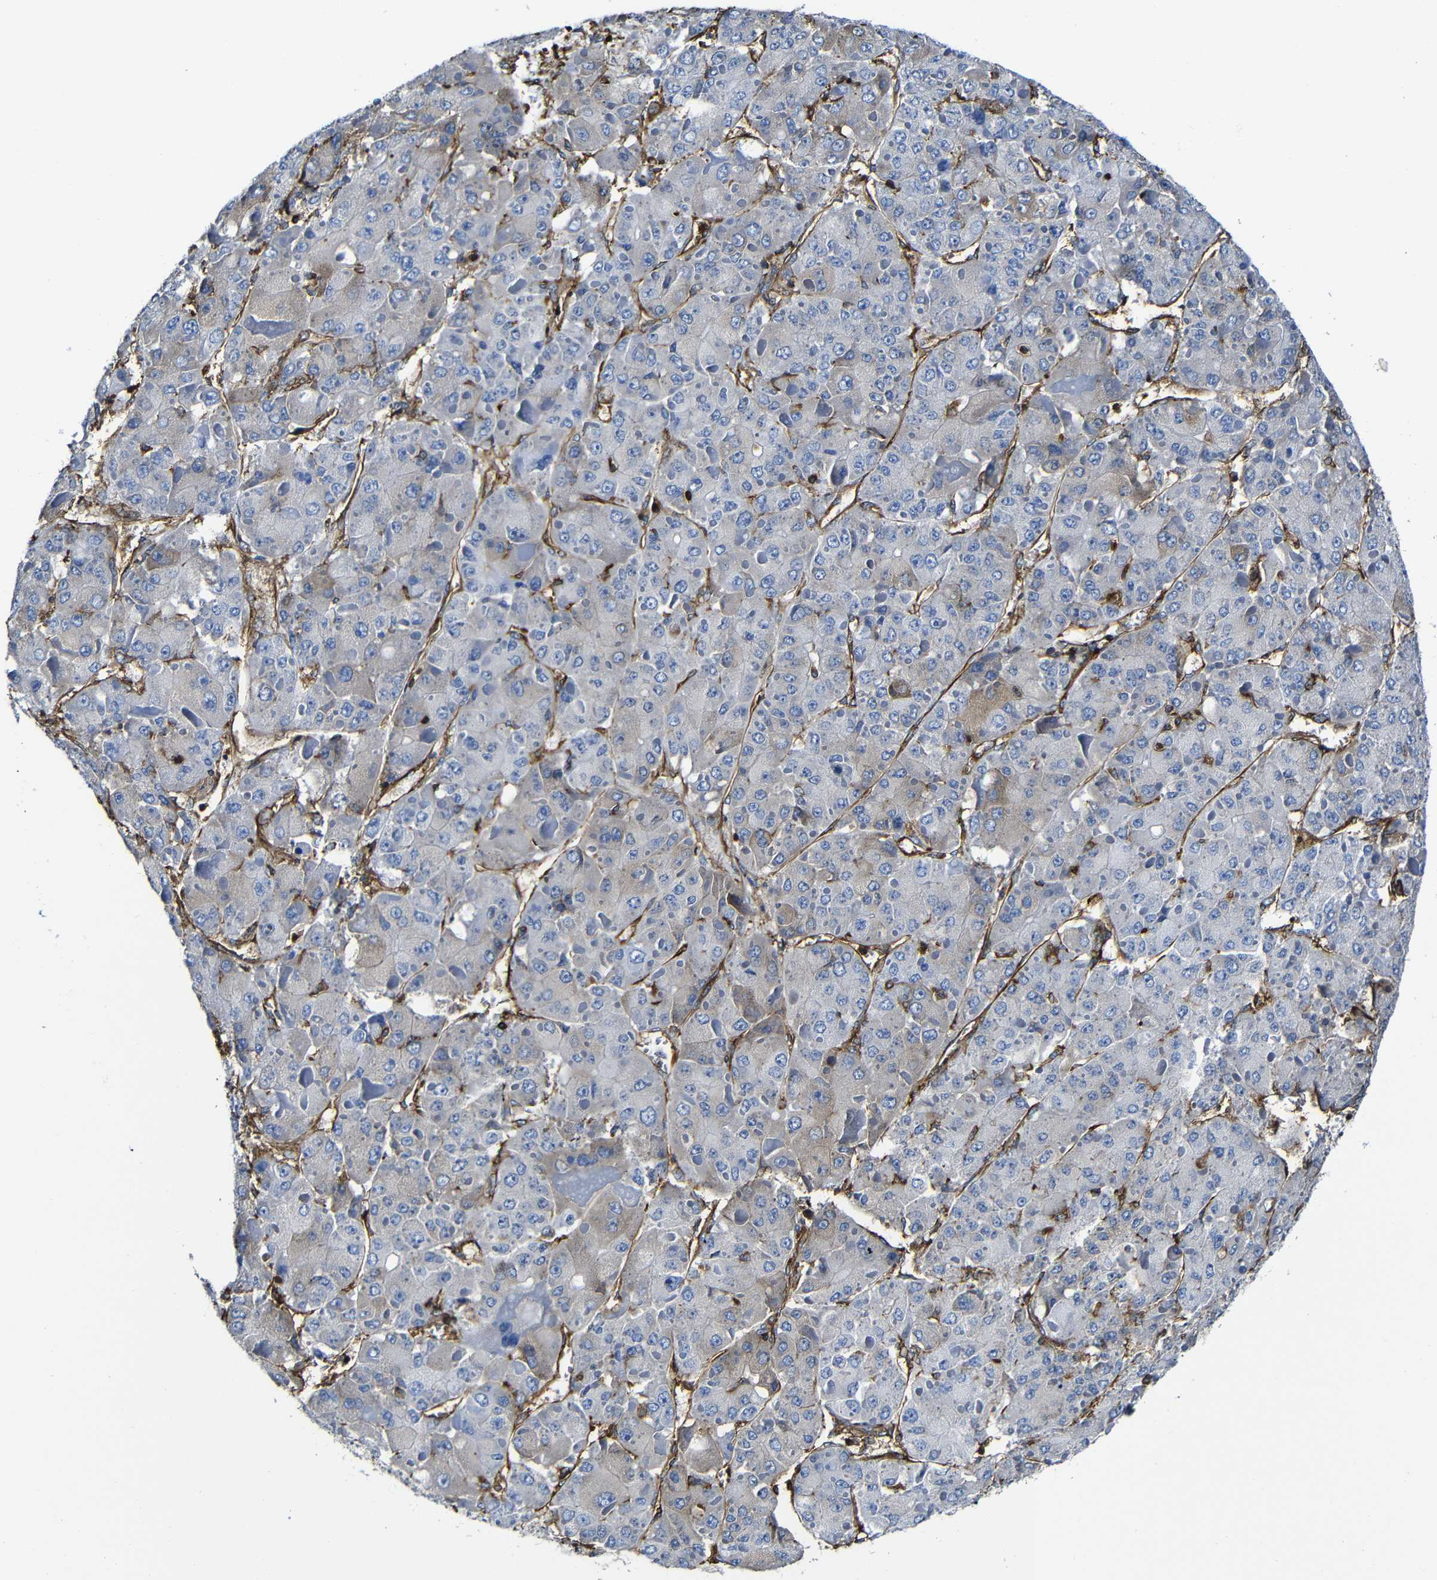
{"staining": {"intensity": "weak", "quantity": "<25%", "location": "cytoplasmic/membranous"}, "tissue": "liver cancer", "cell_type": "Tumor cells", "image_type": "cancer", "snomed": [{"axis": "morphology", "description": "Carcinoma, Hepatocellular, NOS"}, {"axis": "topography", "description": "Liver"}], "caption": "This is an immunohistochemistry micrograph of human hepatocellular carcinoma (liver). There is no expression in tumor cells.", "gene": "MSN", "patient": {"sex": "female", "age": 73}}